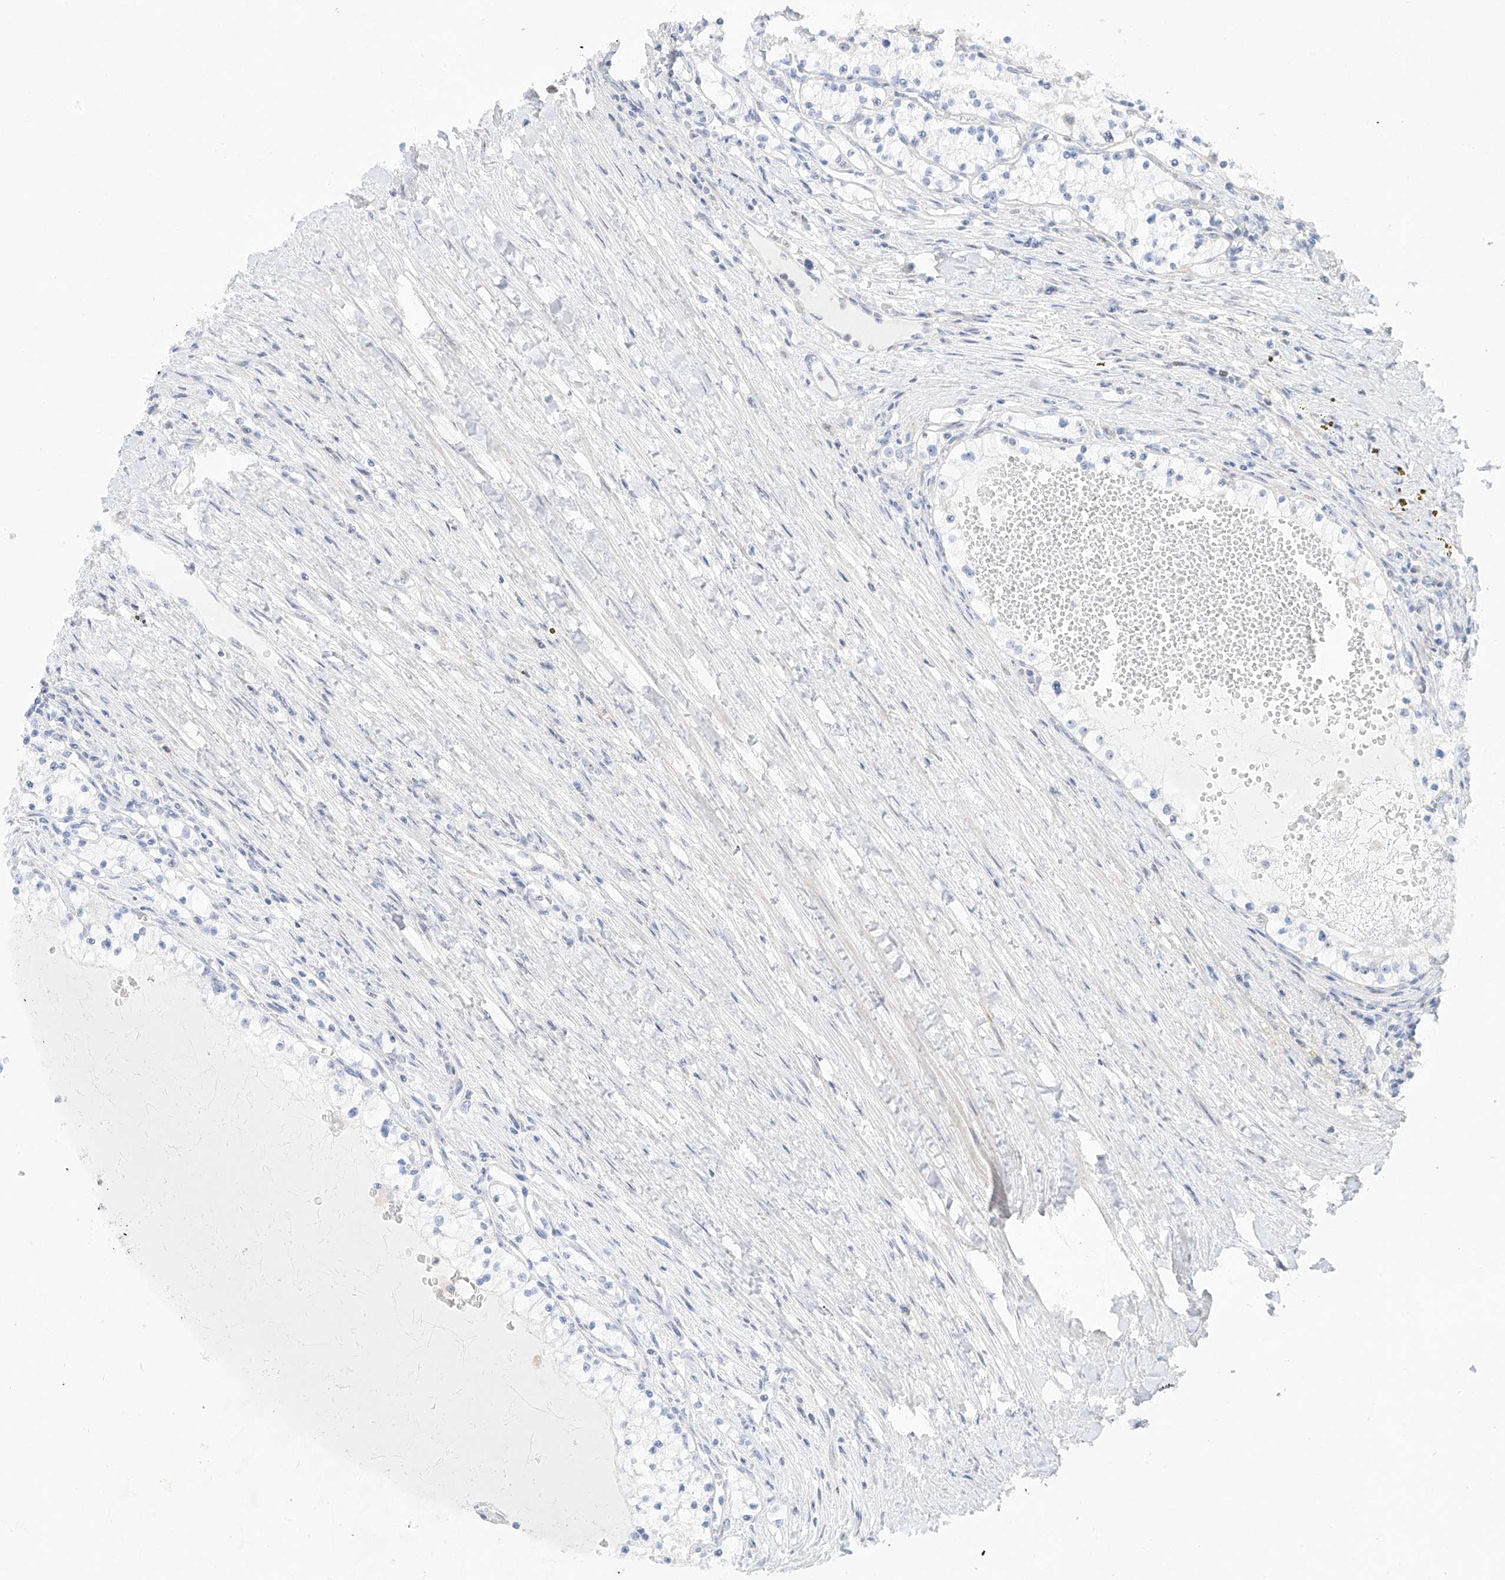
{"staining": {"intensity": "negative", "quantity": "none", "location": "none"}, "tissue": "renal cancer", "cell_type": "Tumor cells", "image_type": "cancer", "snomed": [{"axis": "morphology", "description": "Normal tissue, NOS"}, {"axis": "morphology", "description": "Adenocarcinoma, NOS"}, {"axis": "topography", "description": "Kidney"}], "caption": "Renal adenocarcinoma stained for a protein using immunohistochemistry (IHC) exhibits no positivity tumor cells.", "gene": "SNU13", "patient": {"sex": "male", "age": 68}}